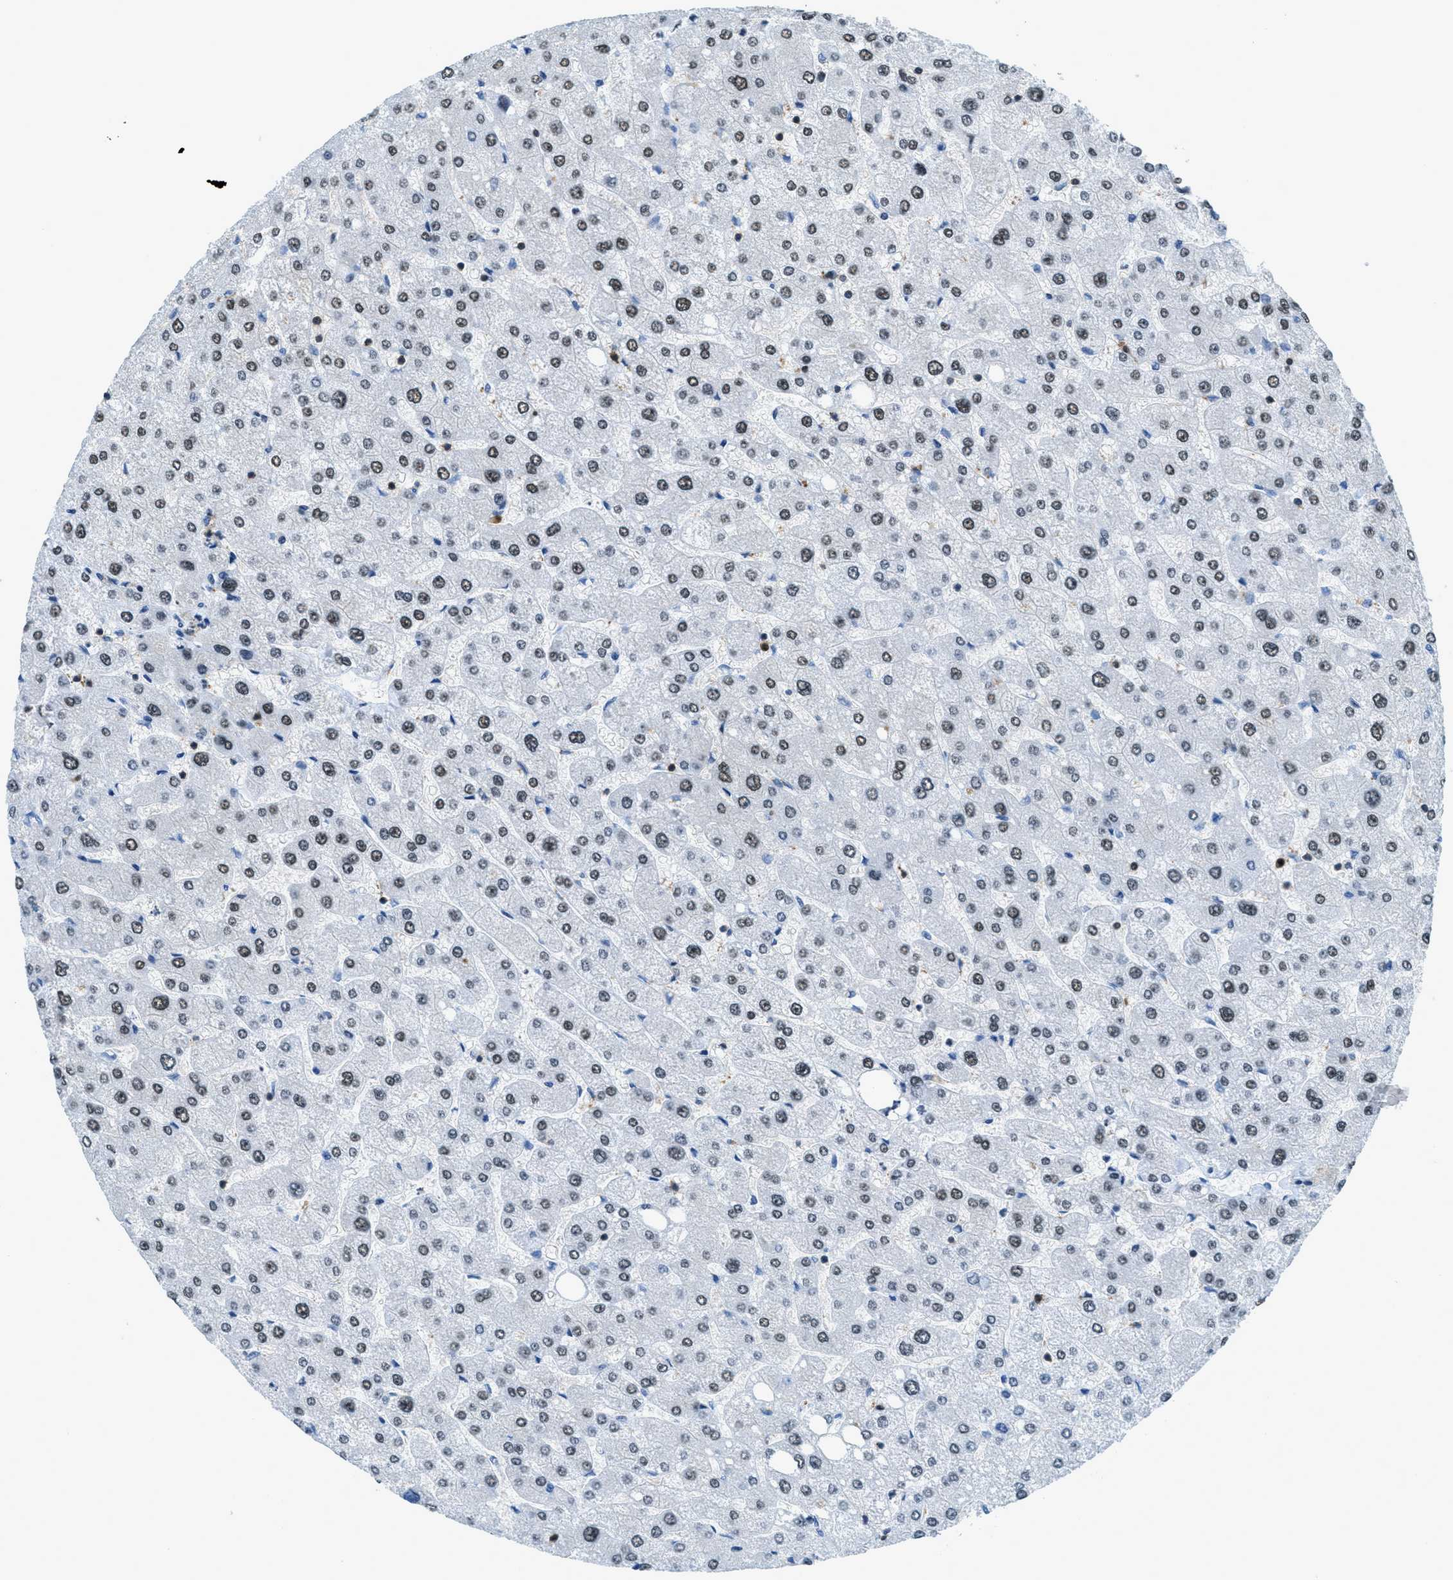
{"staining": {"intensity": "strong", "quantity": ">75%", "location": "nuclear"}, "tissue": "liver", "cell_type": "Hepatocytes", "image_type": "normal", "snomed": [{"axis": "morphology", "description": "Normal tissue, NOS"}, {"axis": "topography", "description": "Liver"}], "caption": "Immunohistochemical staining of benign human liver displays strong nuclear protein expression in approximately >75% of hepatocytes. The protein is shown in brown color, while the nuclei are stained blue.", "gene": "OGFR", "patient": {"sex": "male", "age": 55}}